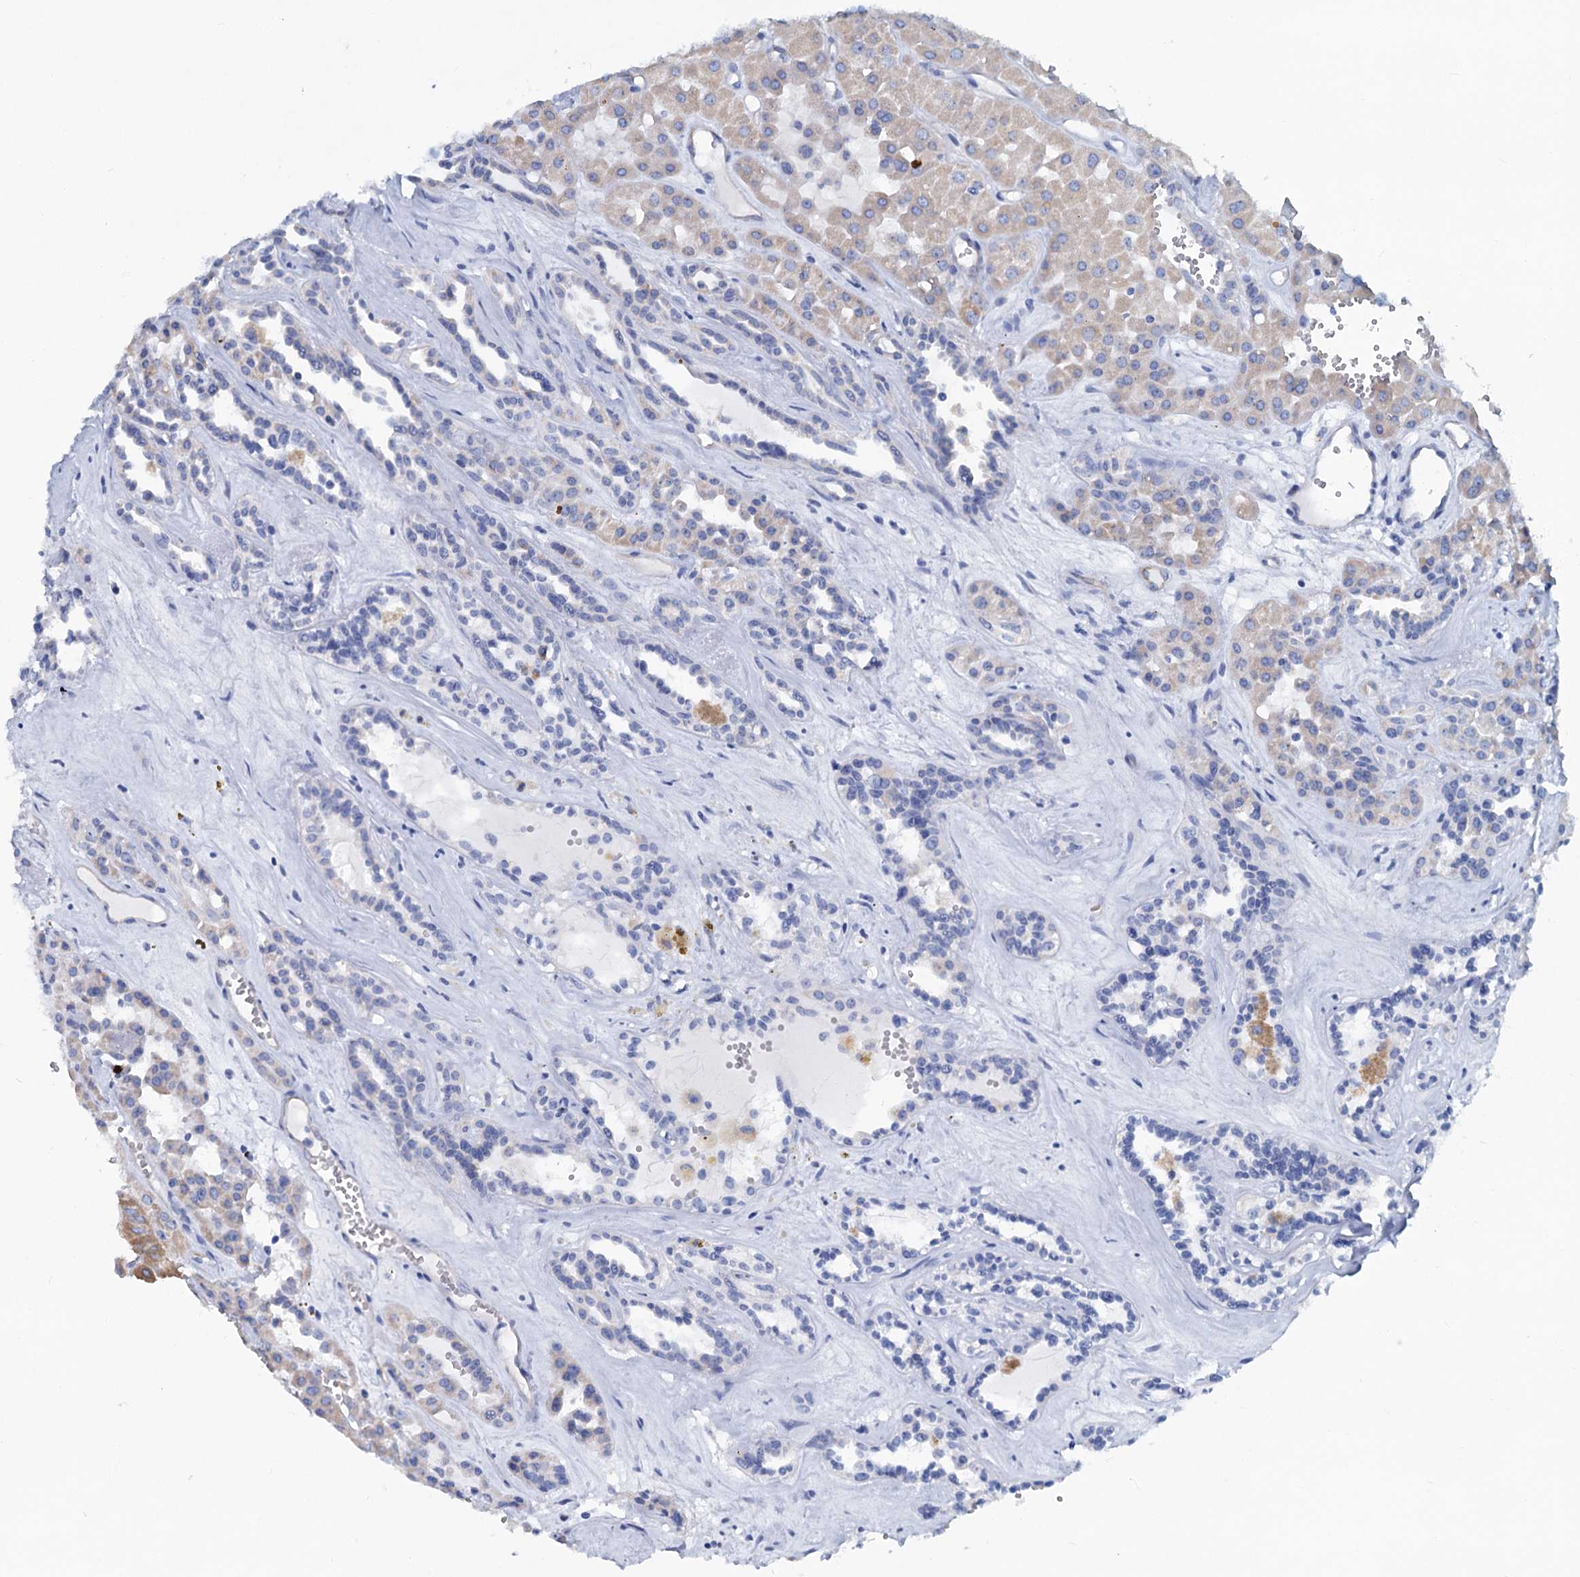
{"staining": {"intensity": "weak", "quantity": "<25%", "location": "cytoplasmic/membranous"}, "tissue": "renal cancer", "cell_type": "Tumor cells", "image_type": "cancer", "snomed": [{"axis": "morphology", "description": "Carcinoma, NOS"}, {"axis": "topography", "description": "Kidney"}], "caption": "A histopathology image of renal carcinoma stained for a protein demonstrates no brown staining in tumor cells.", "gene": "SLC1A3", "patient": {"sex": "female", "age": 75}}